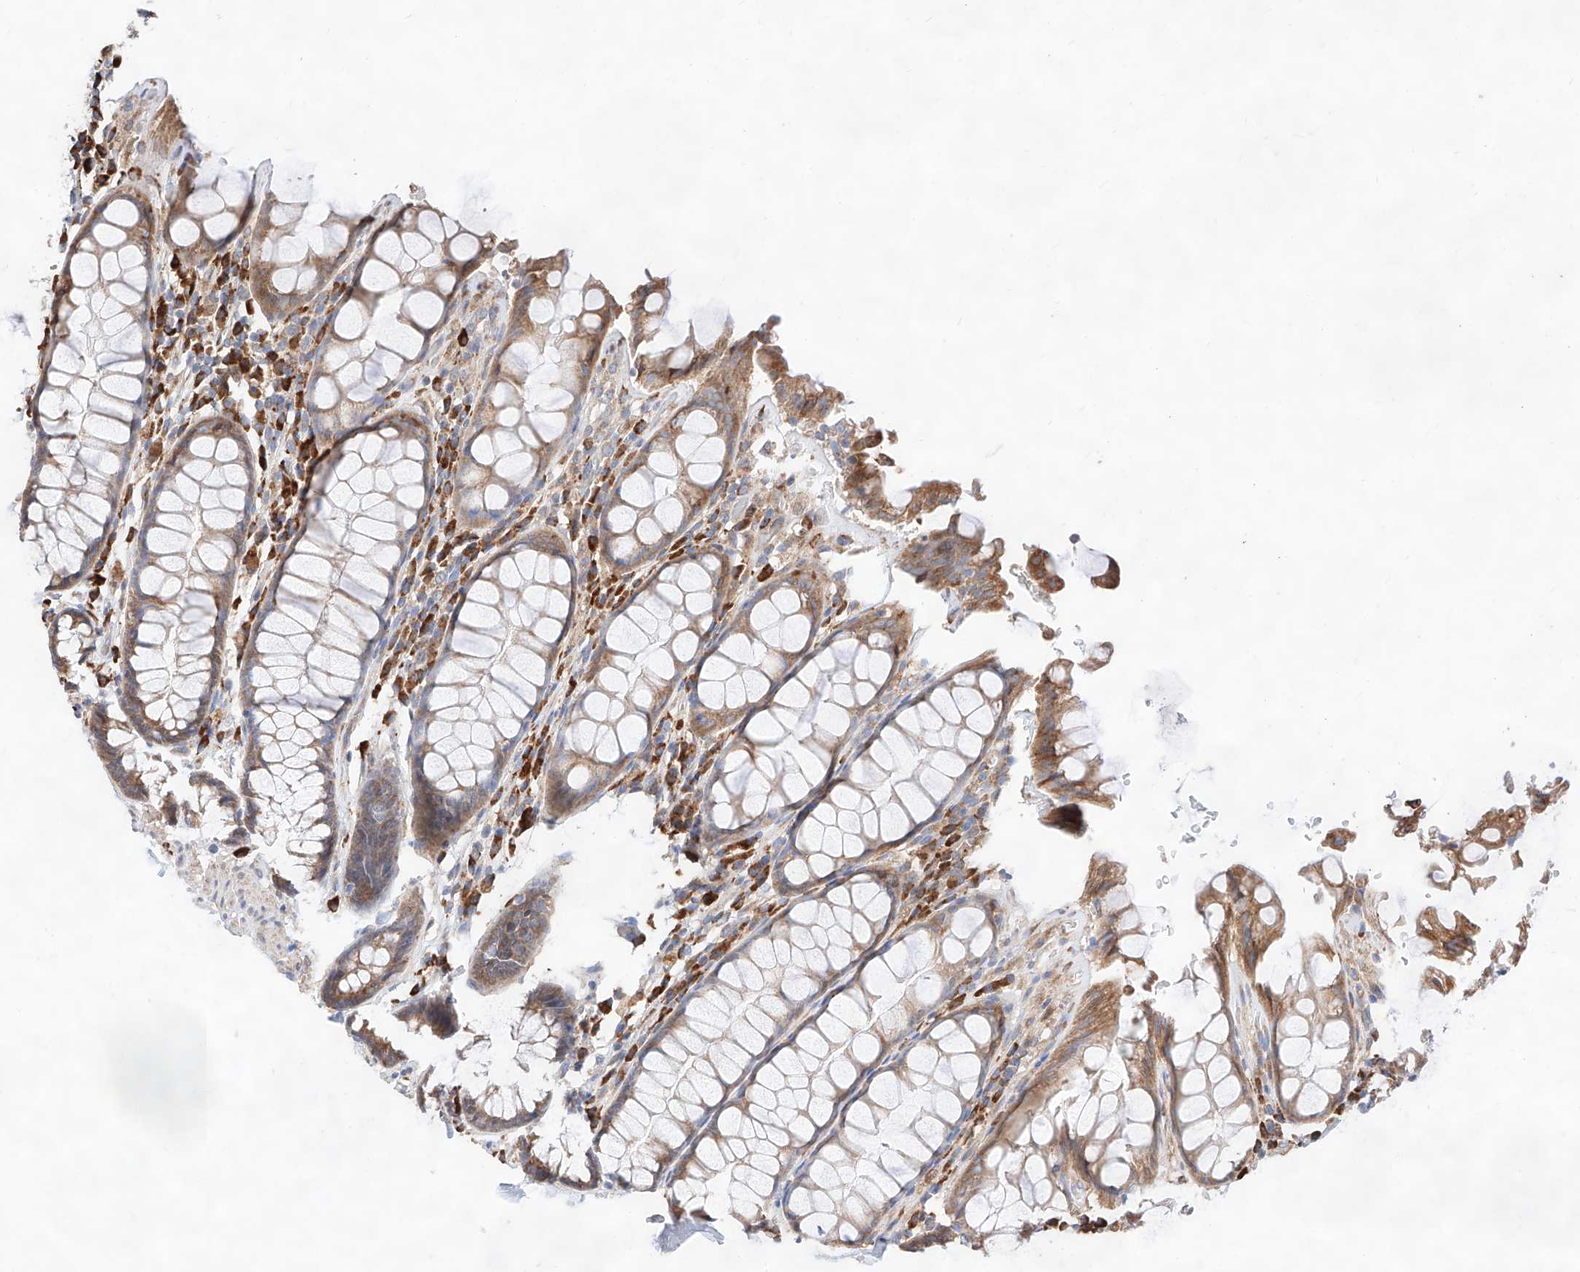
{"staining": {"intensity": "moderate", "quantity": ">75%", "location": "cytoplasmic/membranous"}, "tissue": "rectum", "cell_type": "Glandular cells", "image_type": "normal", "snomed": [{"axis": "morphology", "description": "Normal tissue, NOS"}, {"axis": "topography", "description": "Rectum"}], "caption": "Immunohistochemical staining of benign human rectum displays medium levels of moderate cytoplasmic/membranous expression in about >75% of glandular cells.", "gene": "ATP9B", "patient": {"sex": "male", "age": 64}}